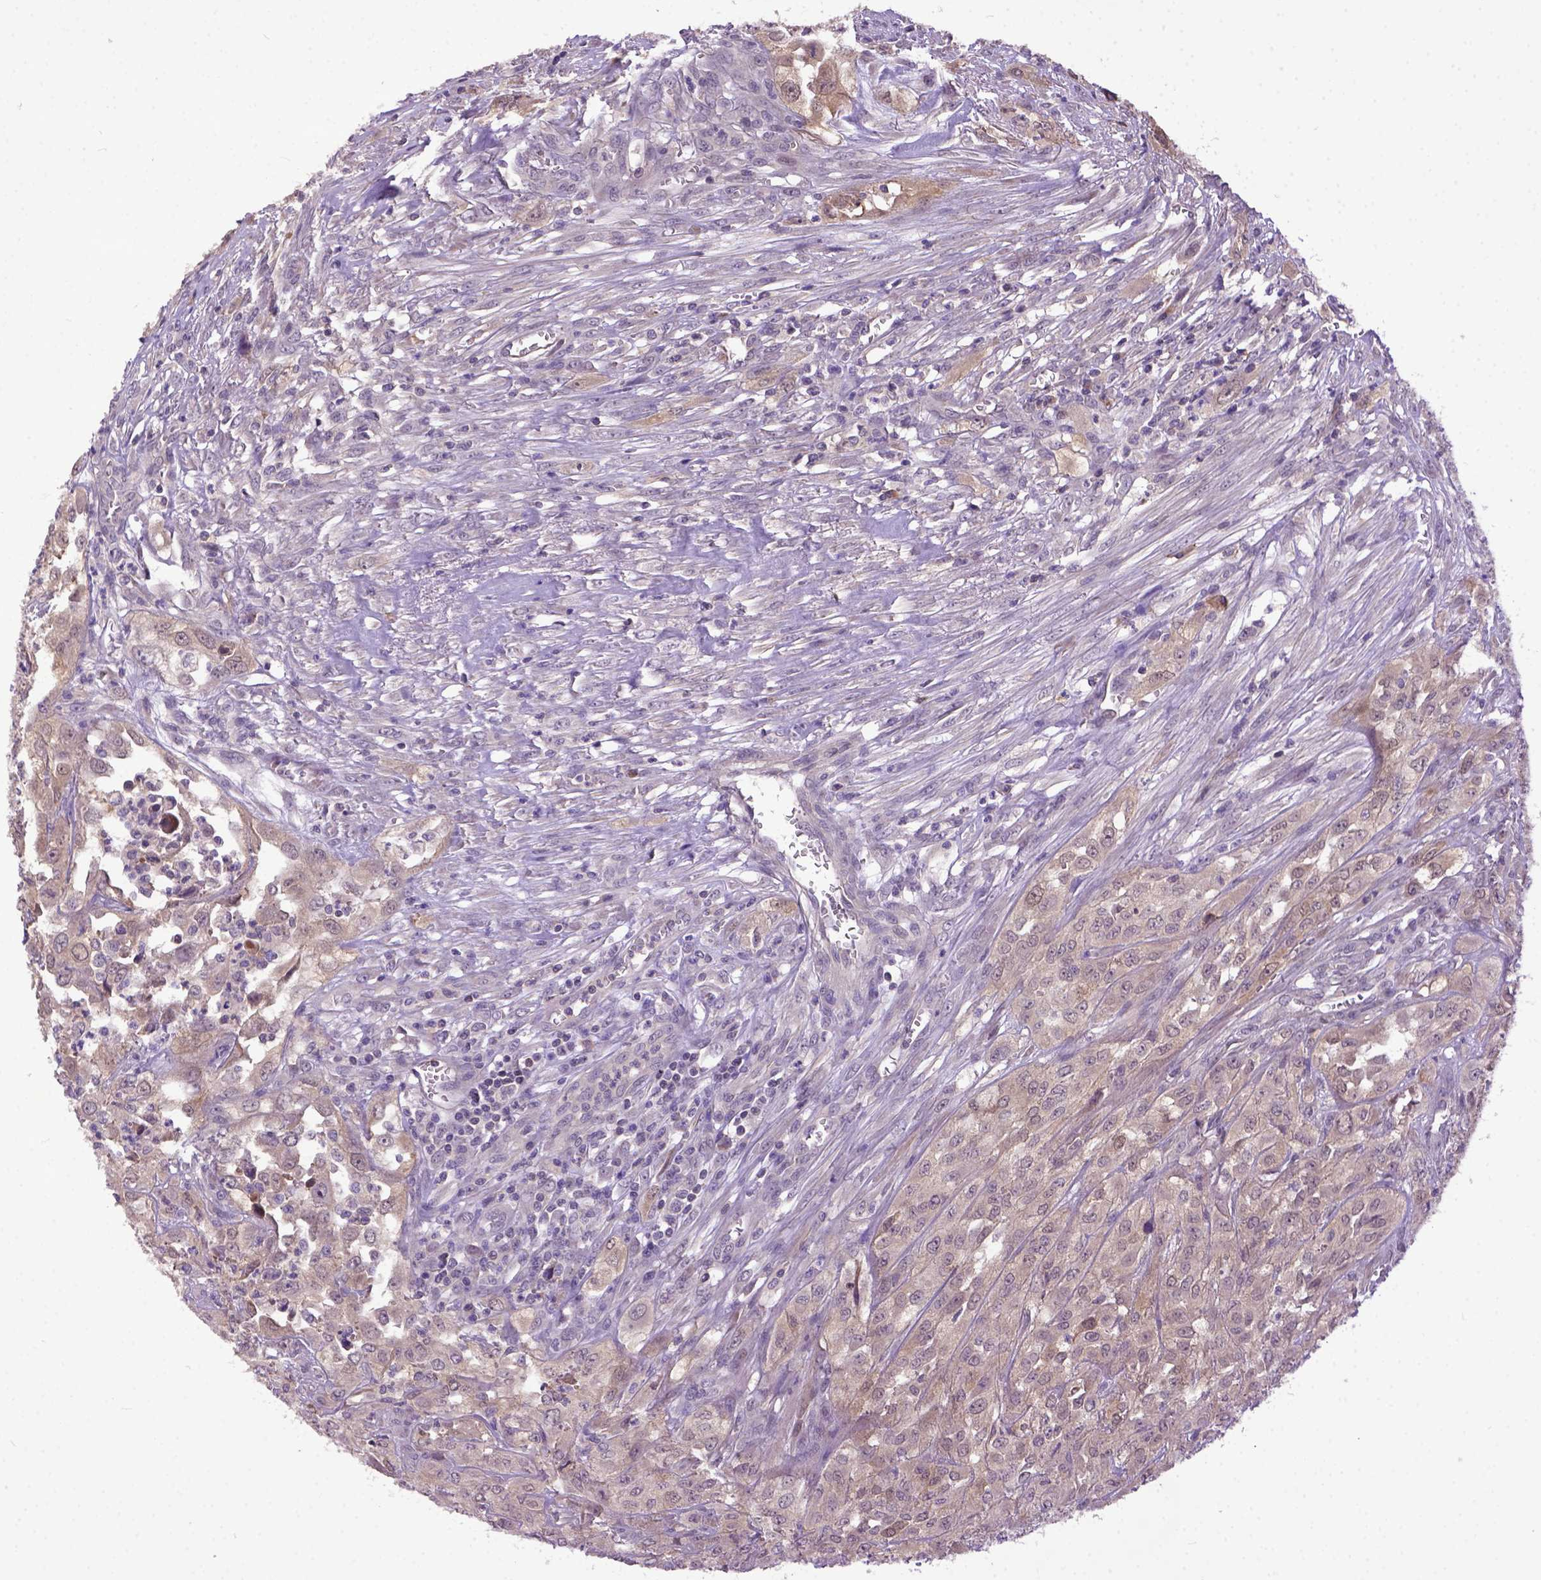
{"staining": {"intensity": "weak", "quantity": "25%-75%", "location": "cytoplasmic/membranous"}, "tissue": "urothelial cancer", "cell_type": "Tumor cells", "image_type": "cancer", "snomed": [{"axis": "morphology", "description": "Urothelial carcinoma, High grade"}, {"axis": "topography", "description": "Urinary bladder"}], "caption": "This photomicrograph demonstrates urothelial cancer stained with immunohistochemistry (IHC) to label a protein in brown. The cytoplasmic/membranous of tumor cells show weak positivity for the protein. Nuclei are counter-stained blue.", "gene": "CPNE1", "patient": {"sex": "male", "age": 67}}